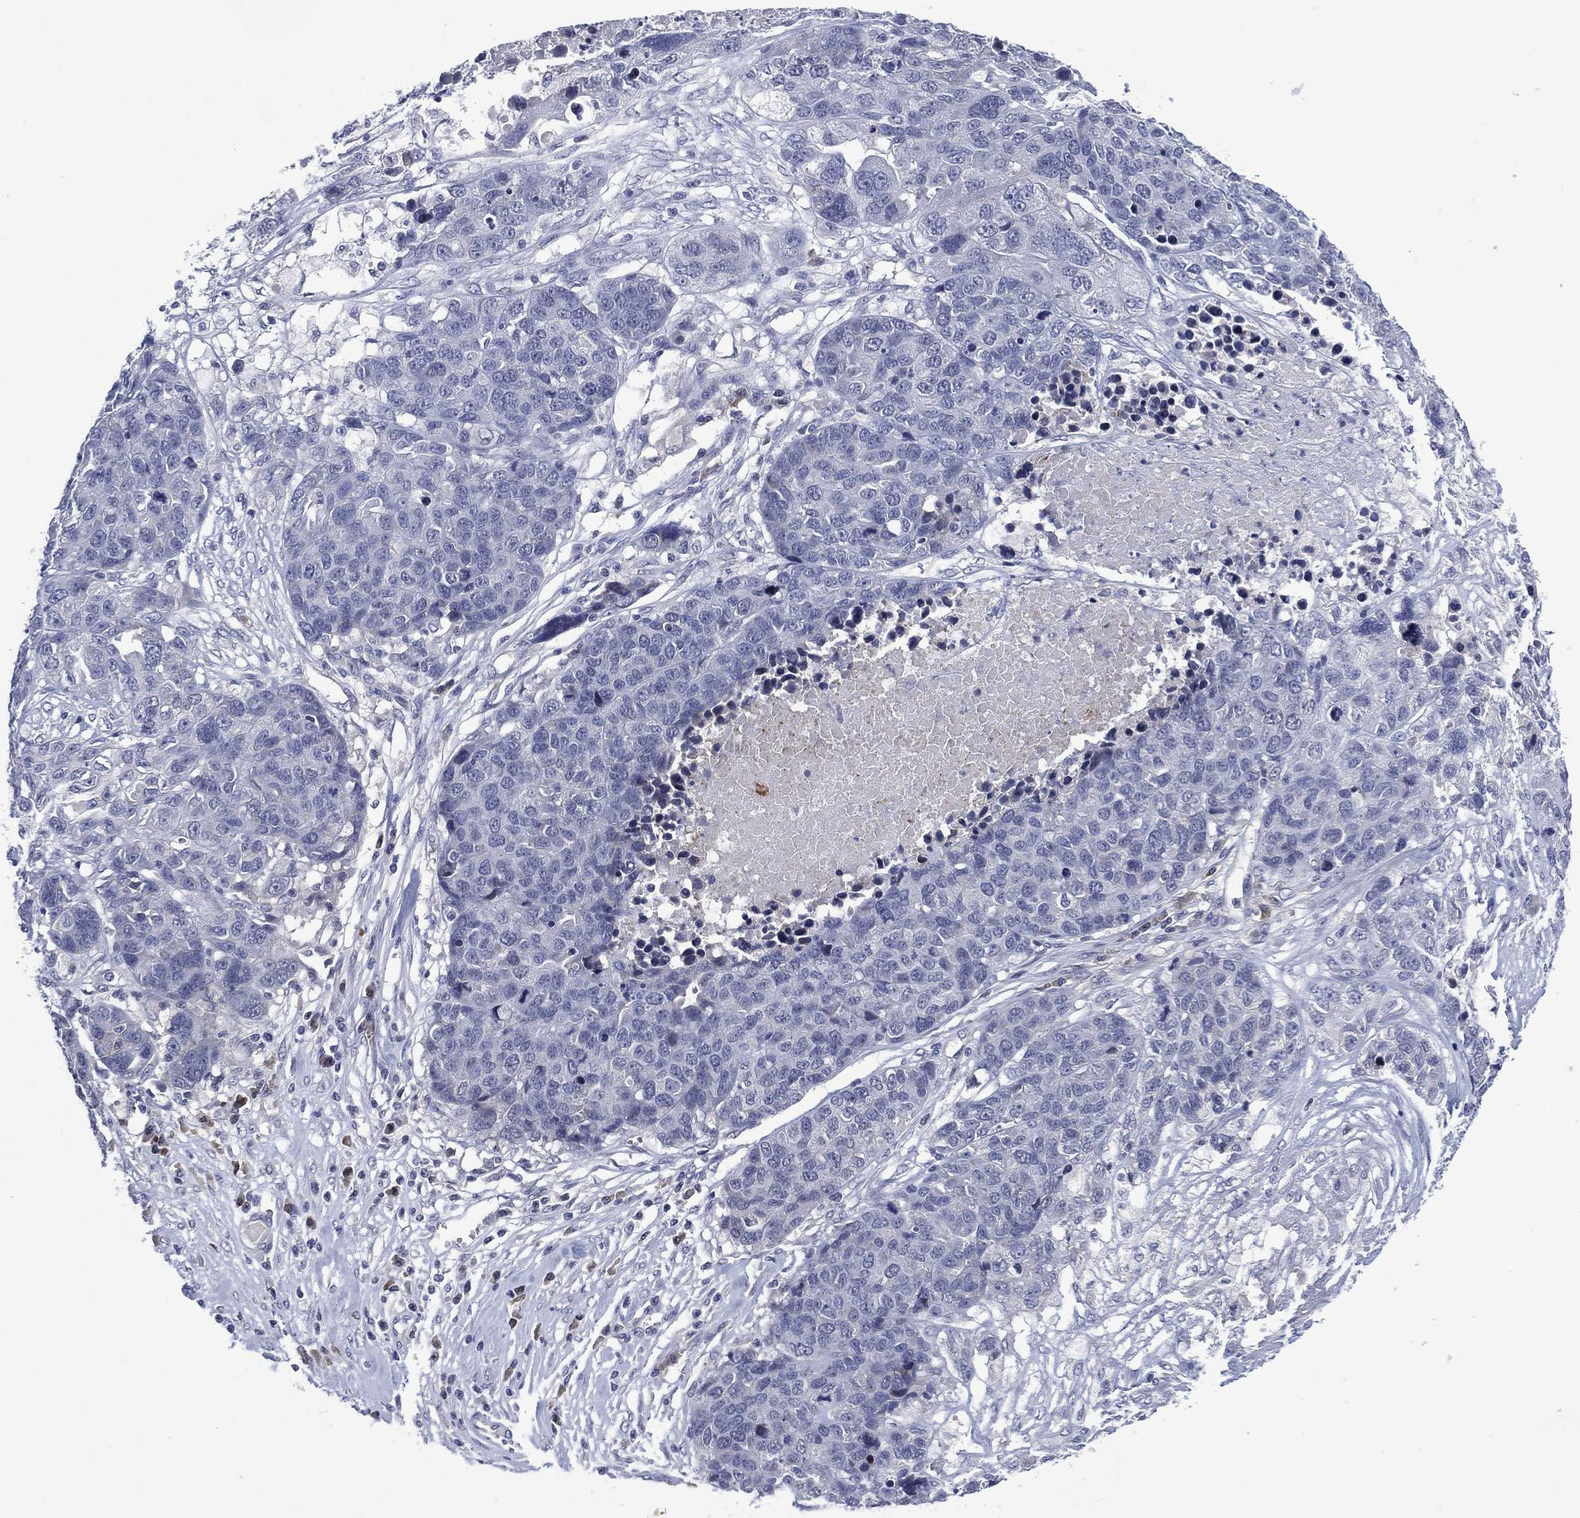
{"staining": {"intensity": "negative", "quantity": "none", "location": "none"}, "tissue": "ovarian cancer", "cell_type": "Tumor cells", "image_type": "cancer", "snomed": [{"axis": "morphology", "description": "Cystadenocarcinoma, serous, NOS"}, {"axis": "topography", "description": "Ovary"}], "caption": "Human ovarian cancer (serous cystadenocarcinoma) stained for a protein using IHC displays no expression in tumor cells.", "gene": "USP26", "patient": {"sex": "female", "age": 87}}